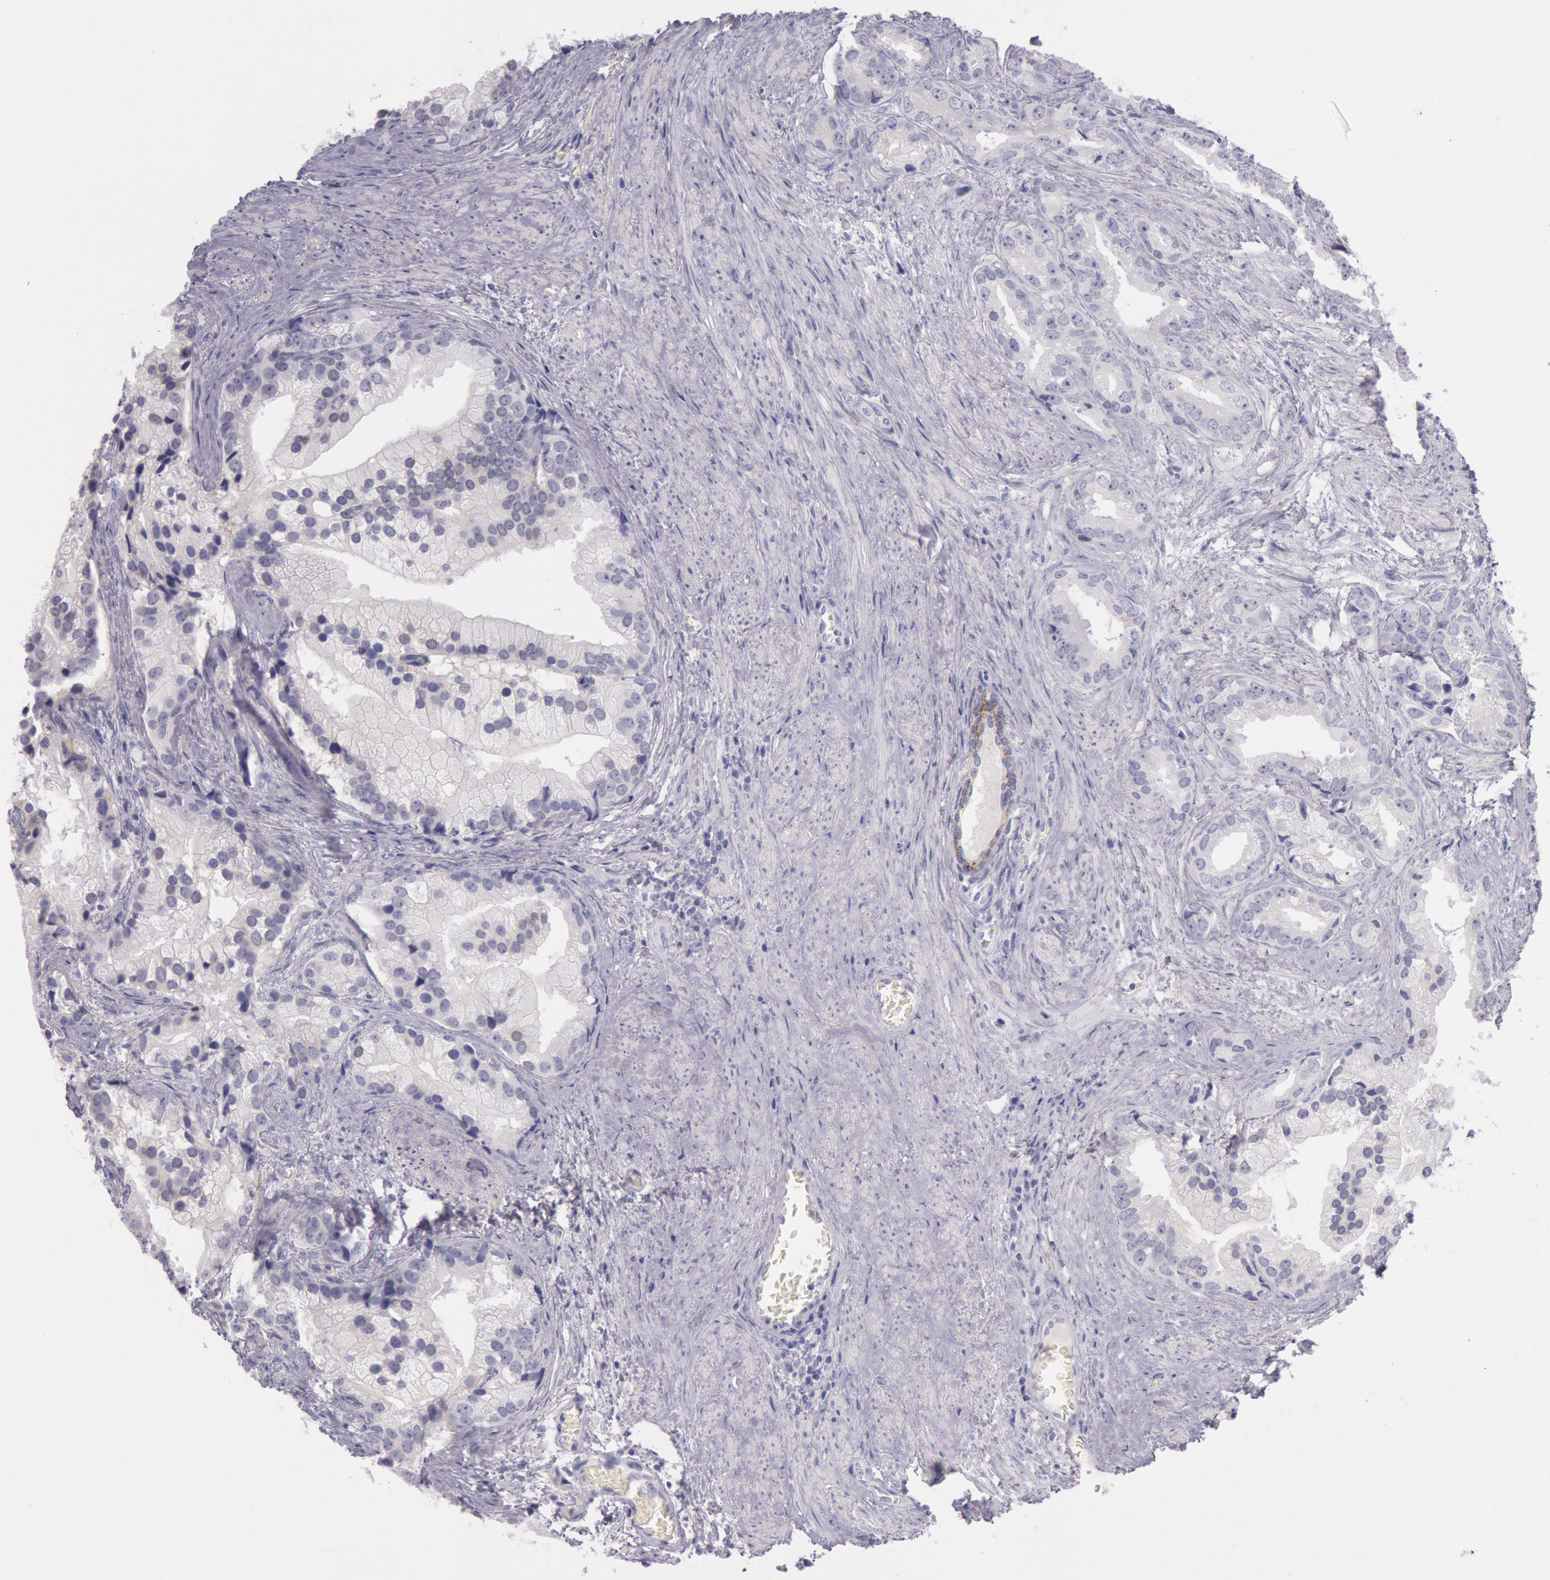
{"staining": {"intensity": "negative", "quantity": "none", "location": "none"}, "tissue": "prostate cancer", "cell_type": "Tumor cells", "image_type": "cancer", "snomed": [{"axis": "morphology", "description": "Adenocarcinoma, Low grade"}, {"axis": "topography", "description": "Prostate"}], "caption": "This is an immunohistochemistry micrograph of prostate cancer. There is no expression in tumor cells.", "gene": "EGFR", "patient": {"sex": "male", "age": 71}}